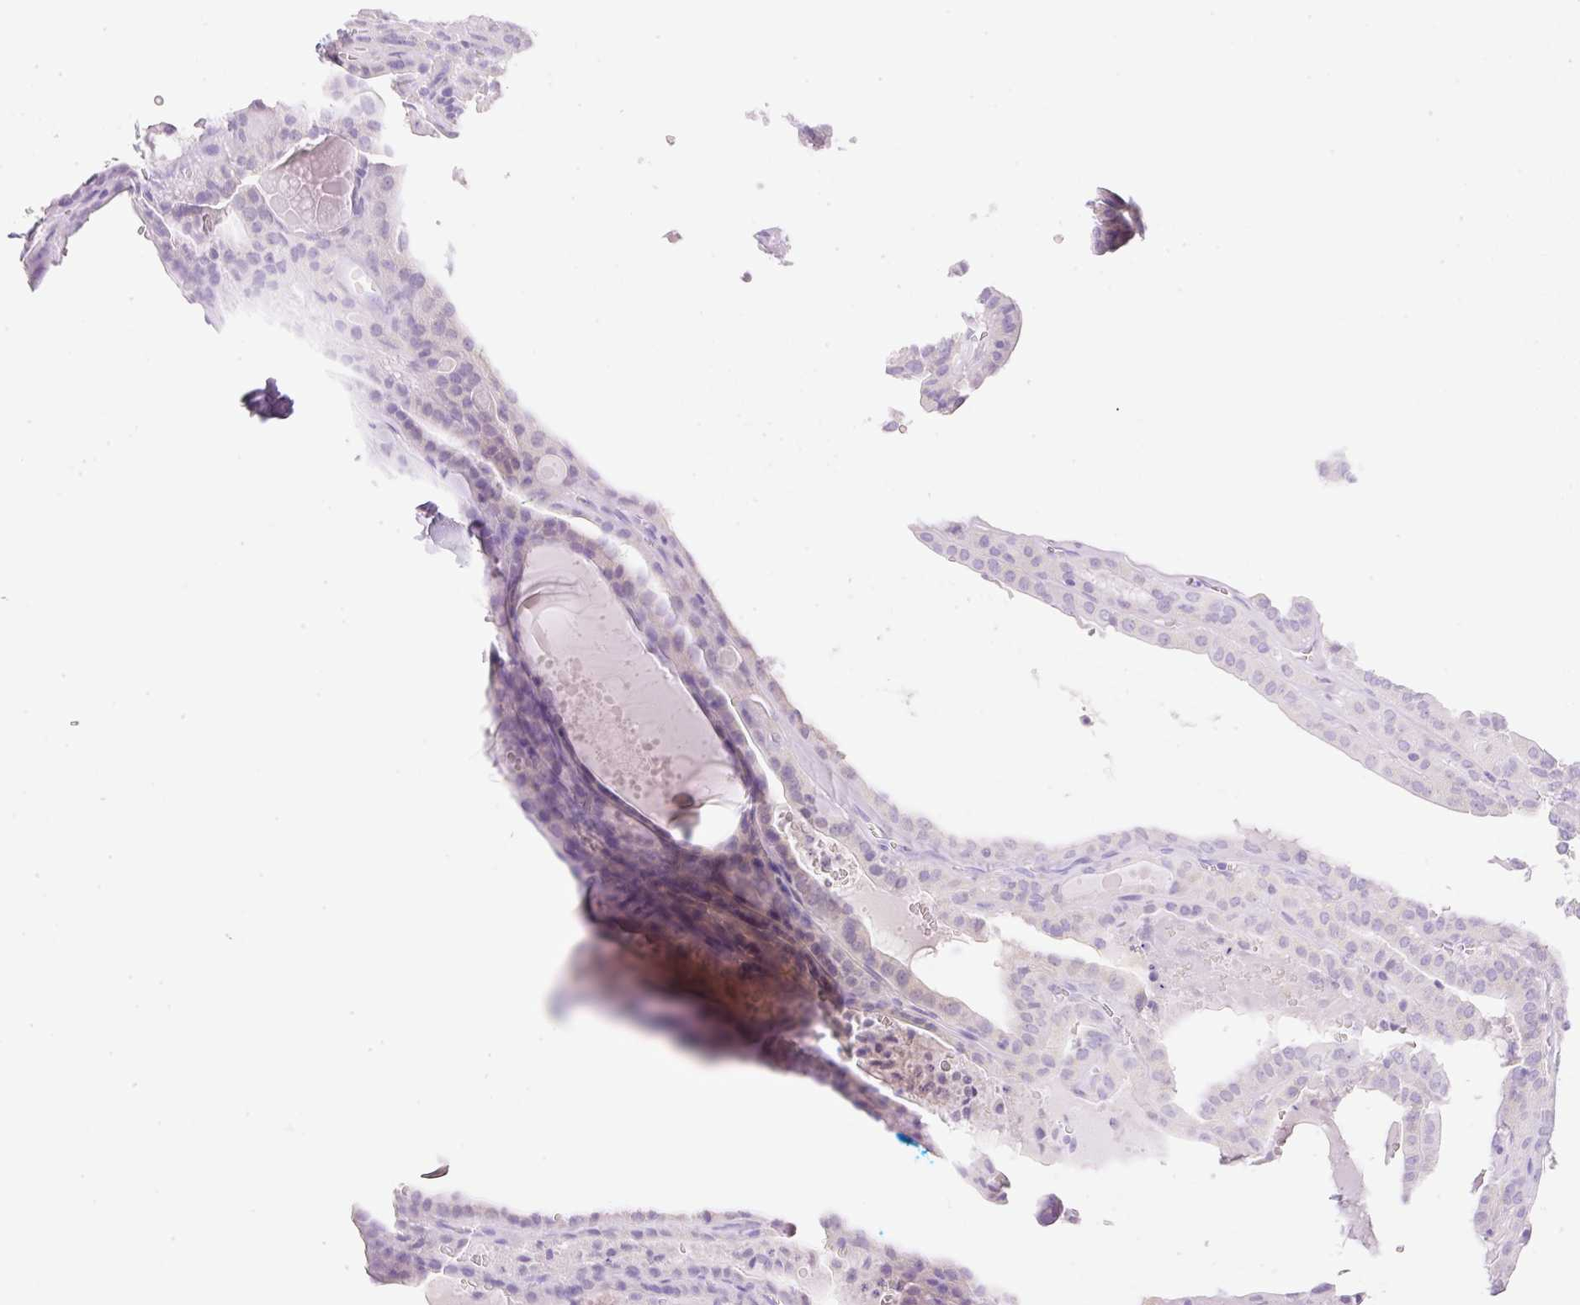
{"staining": {"intensity": "negative", "quantity": "none", "location": "none"}, "tissue": "thyroid cancer", "cell_type": "Tumor cells", "image_type": "cancer", "snomed": [{"axis": "morphology", "description": "Papillary adenocarcinoma, NOS"}, {"axis": "topography", "description": "Thyroid gland"}], "caption": "The photomicrograph demonstrates no significant expression in tumor cells of thyroid cancer.", "gene": "CDX1", "patient": {"sex": "male", "age": 52}}